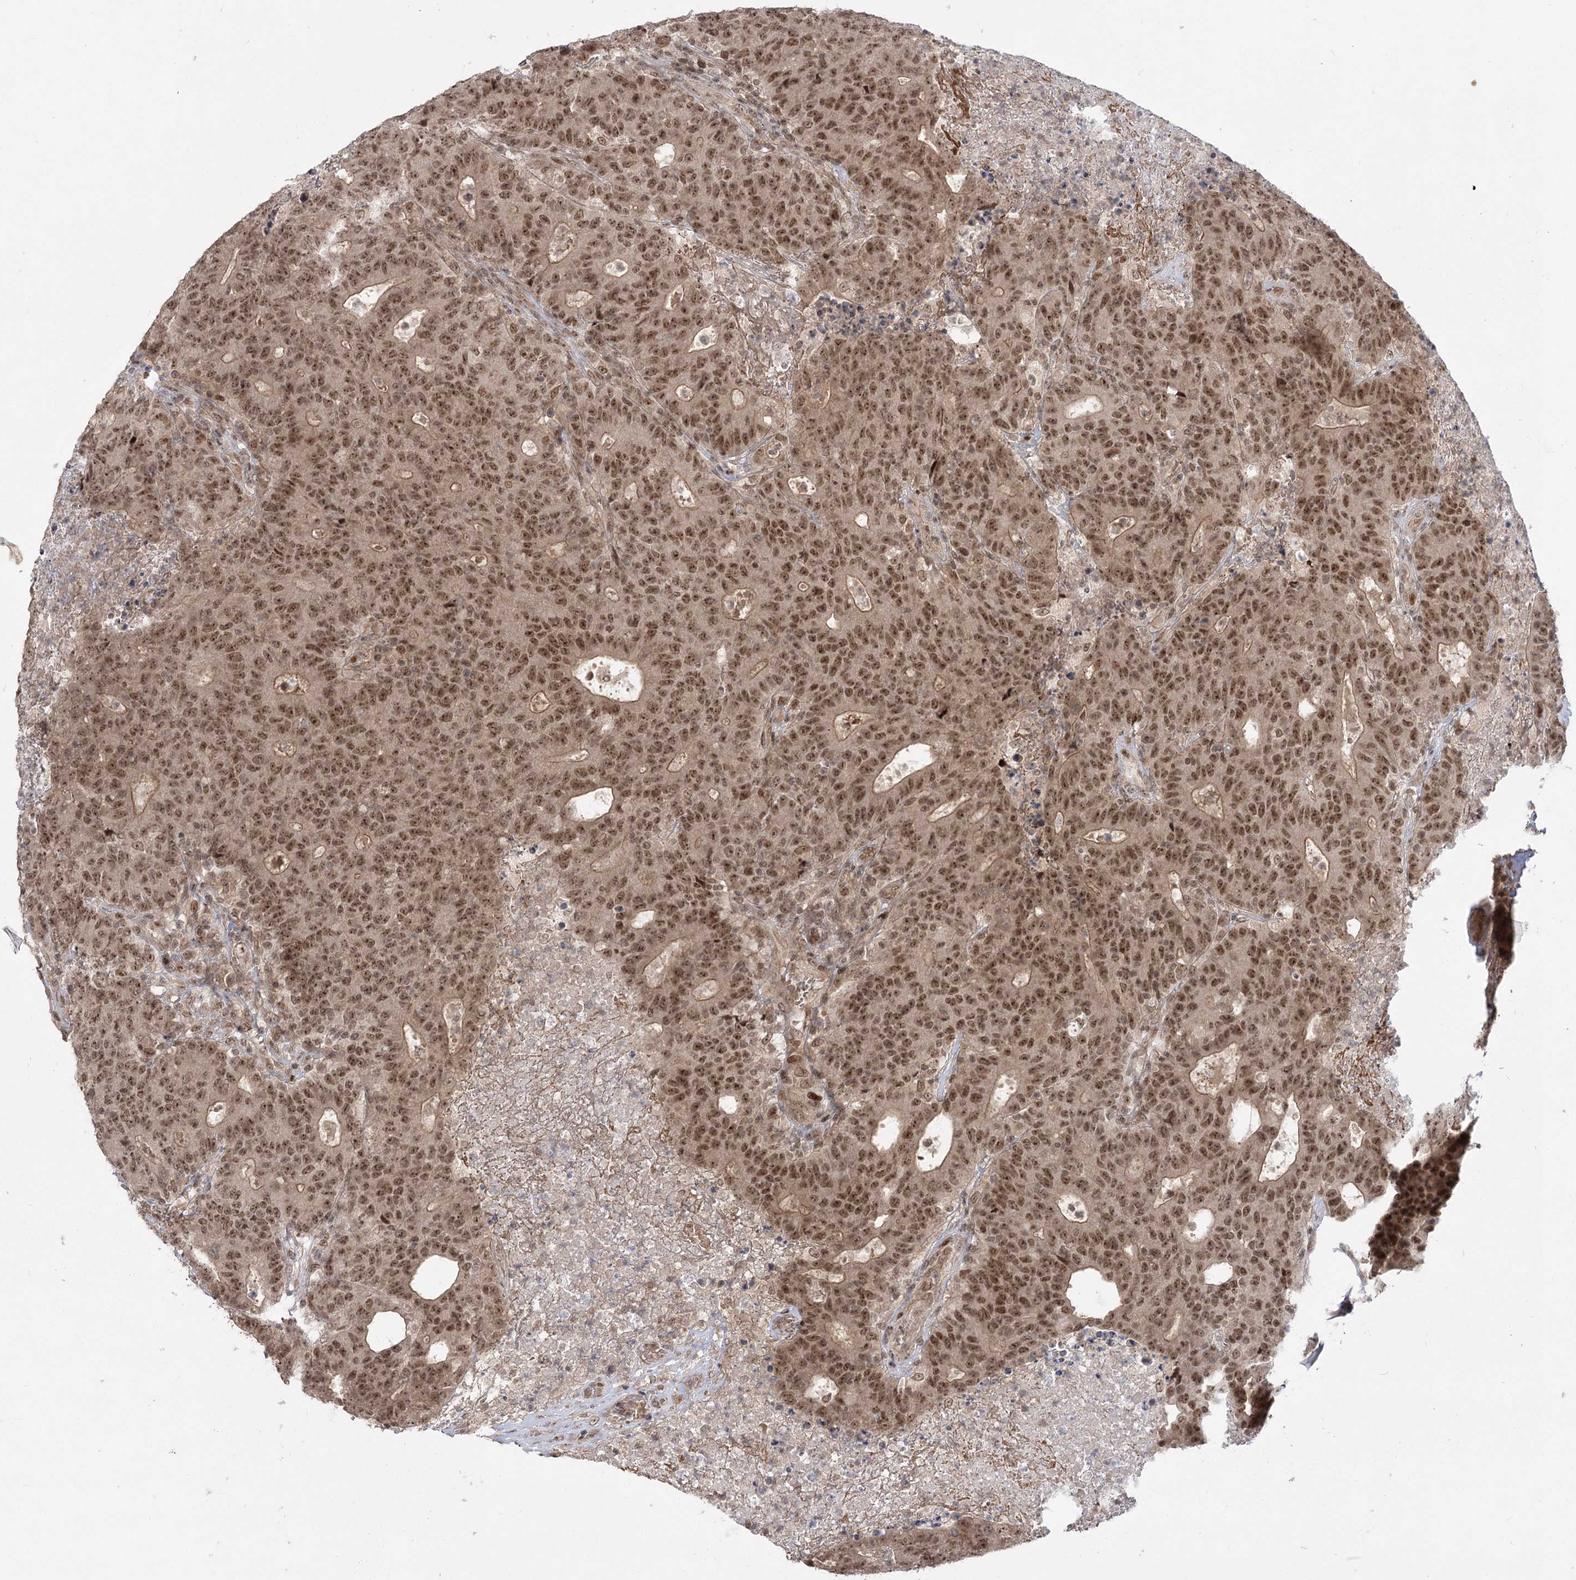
{"staining": {"intensity": "moderate", "quantity": ">75%", "location": "cytoplasmic/membranous,nuclear"}, "tissue": "colorectal cancer", "cell_type": "Tumor cells", "image_type": "cancer", "snomed": [{"axis": "morphology", "description": "Adenocarcinoma, NOS"}, {"axis": "topography", "description": "Colon"}], "caption": "DAB (3,3'-diaminobenzidine) immunohistochemical staining of colorectal cancer (adenocarcinoma) shows moderate cytoplasmic/membranous and nuclear protein staining in approximately >75% of tumor cells. (DAB (3,3'-diaminobenzidine) IHC with brightfield microscopy, high magnification).", "gene": "HELQ", "patient": {"sex": "female", "age": 75}}